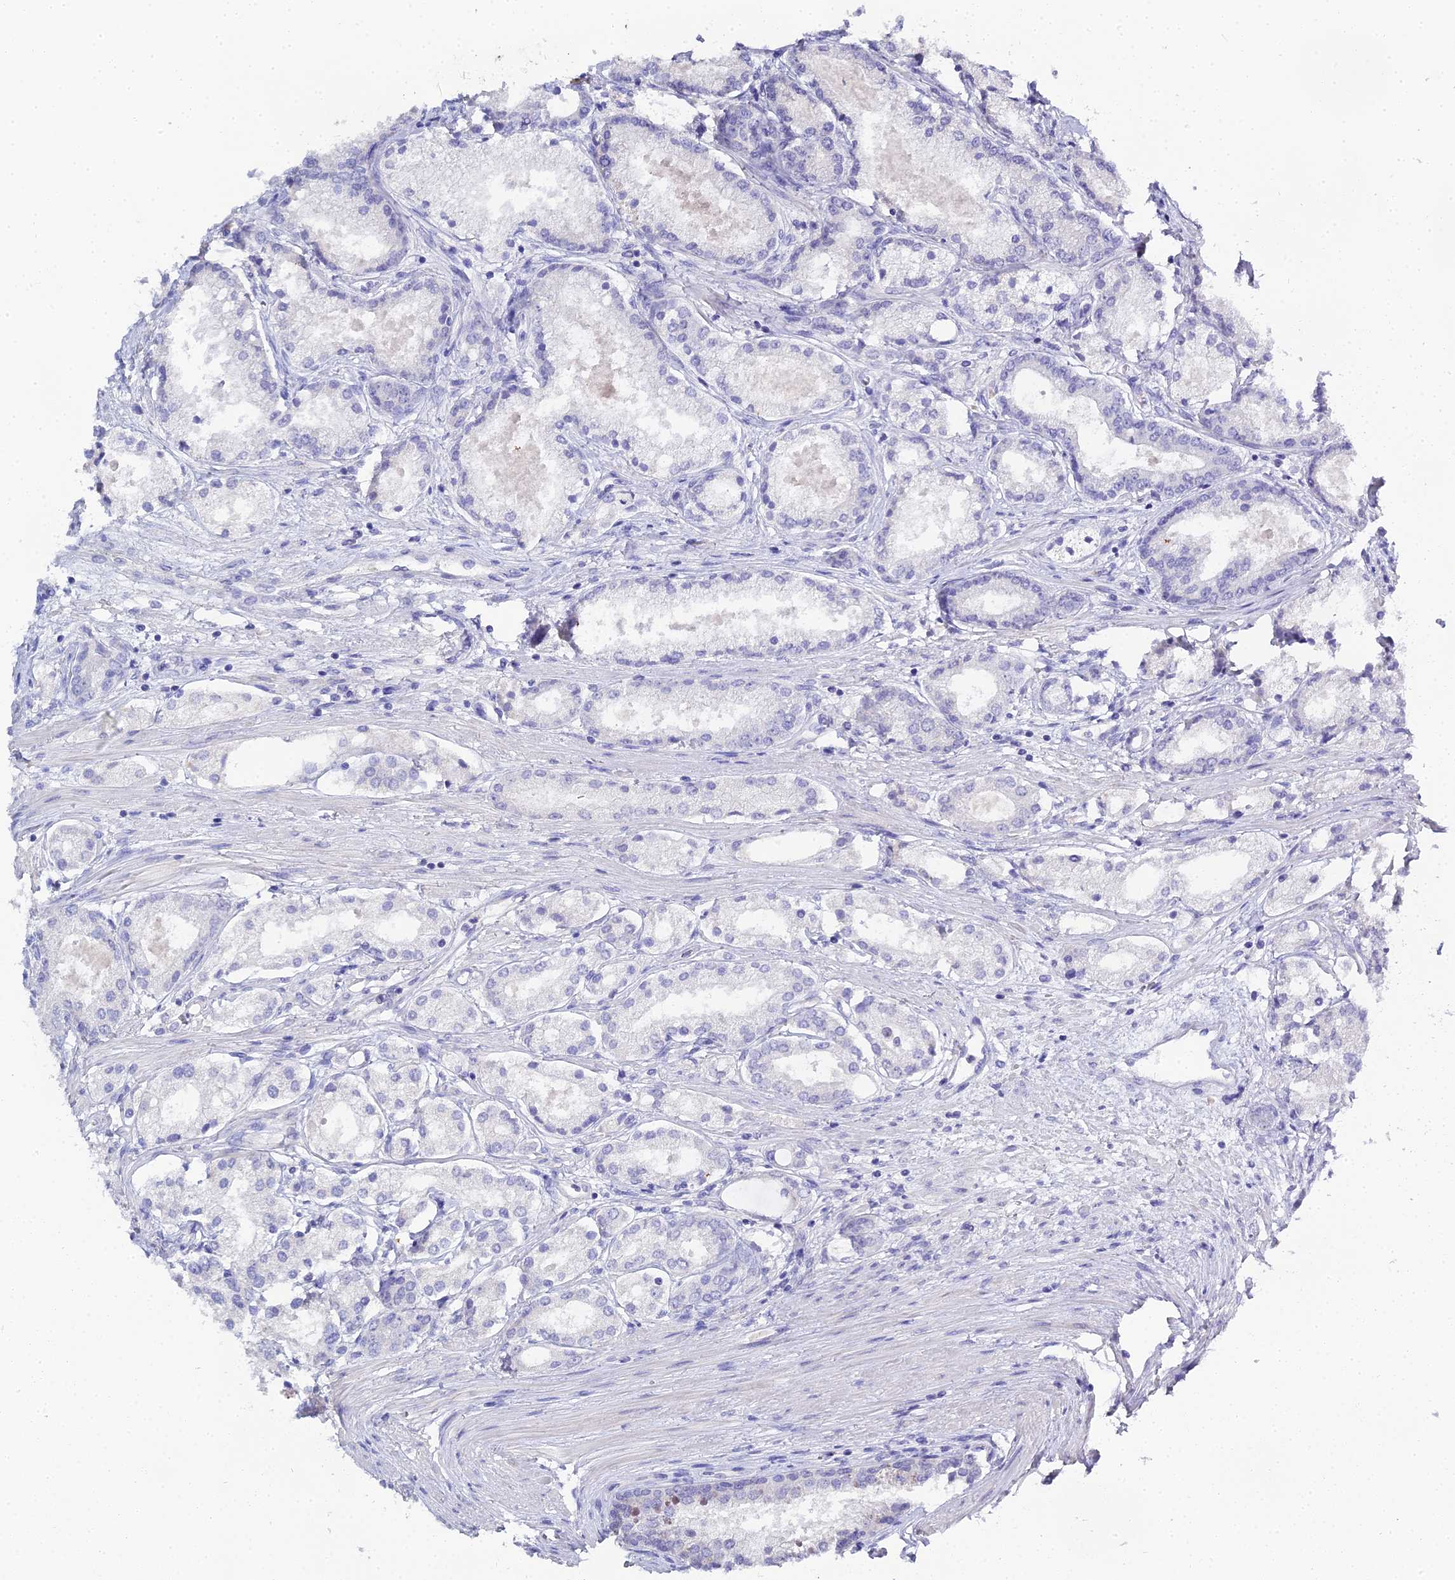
{"staining": {"intensity": "negative", "quantity": "none", "location": "none"}, "tissue": "prostate cancer", "cell_type": "Tumor cells", "image_type": "cancer", "snomed": [{"axis": "morphology", "description": "Adenocarcinoma, Low grade"}, {"axis": "topography", "description": "Prostate"}], "caption": "IHC photomicrograph of neoplastic tissue: human prostate adenocarcinoma (low-grade) stained with DAB shows no significant protein staining in tumor cells.", "gene": "S100A7", "patient": {"sex": "male", "age": 68}}